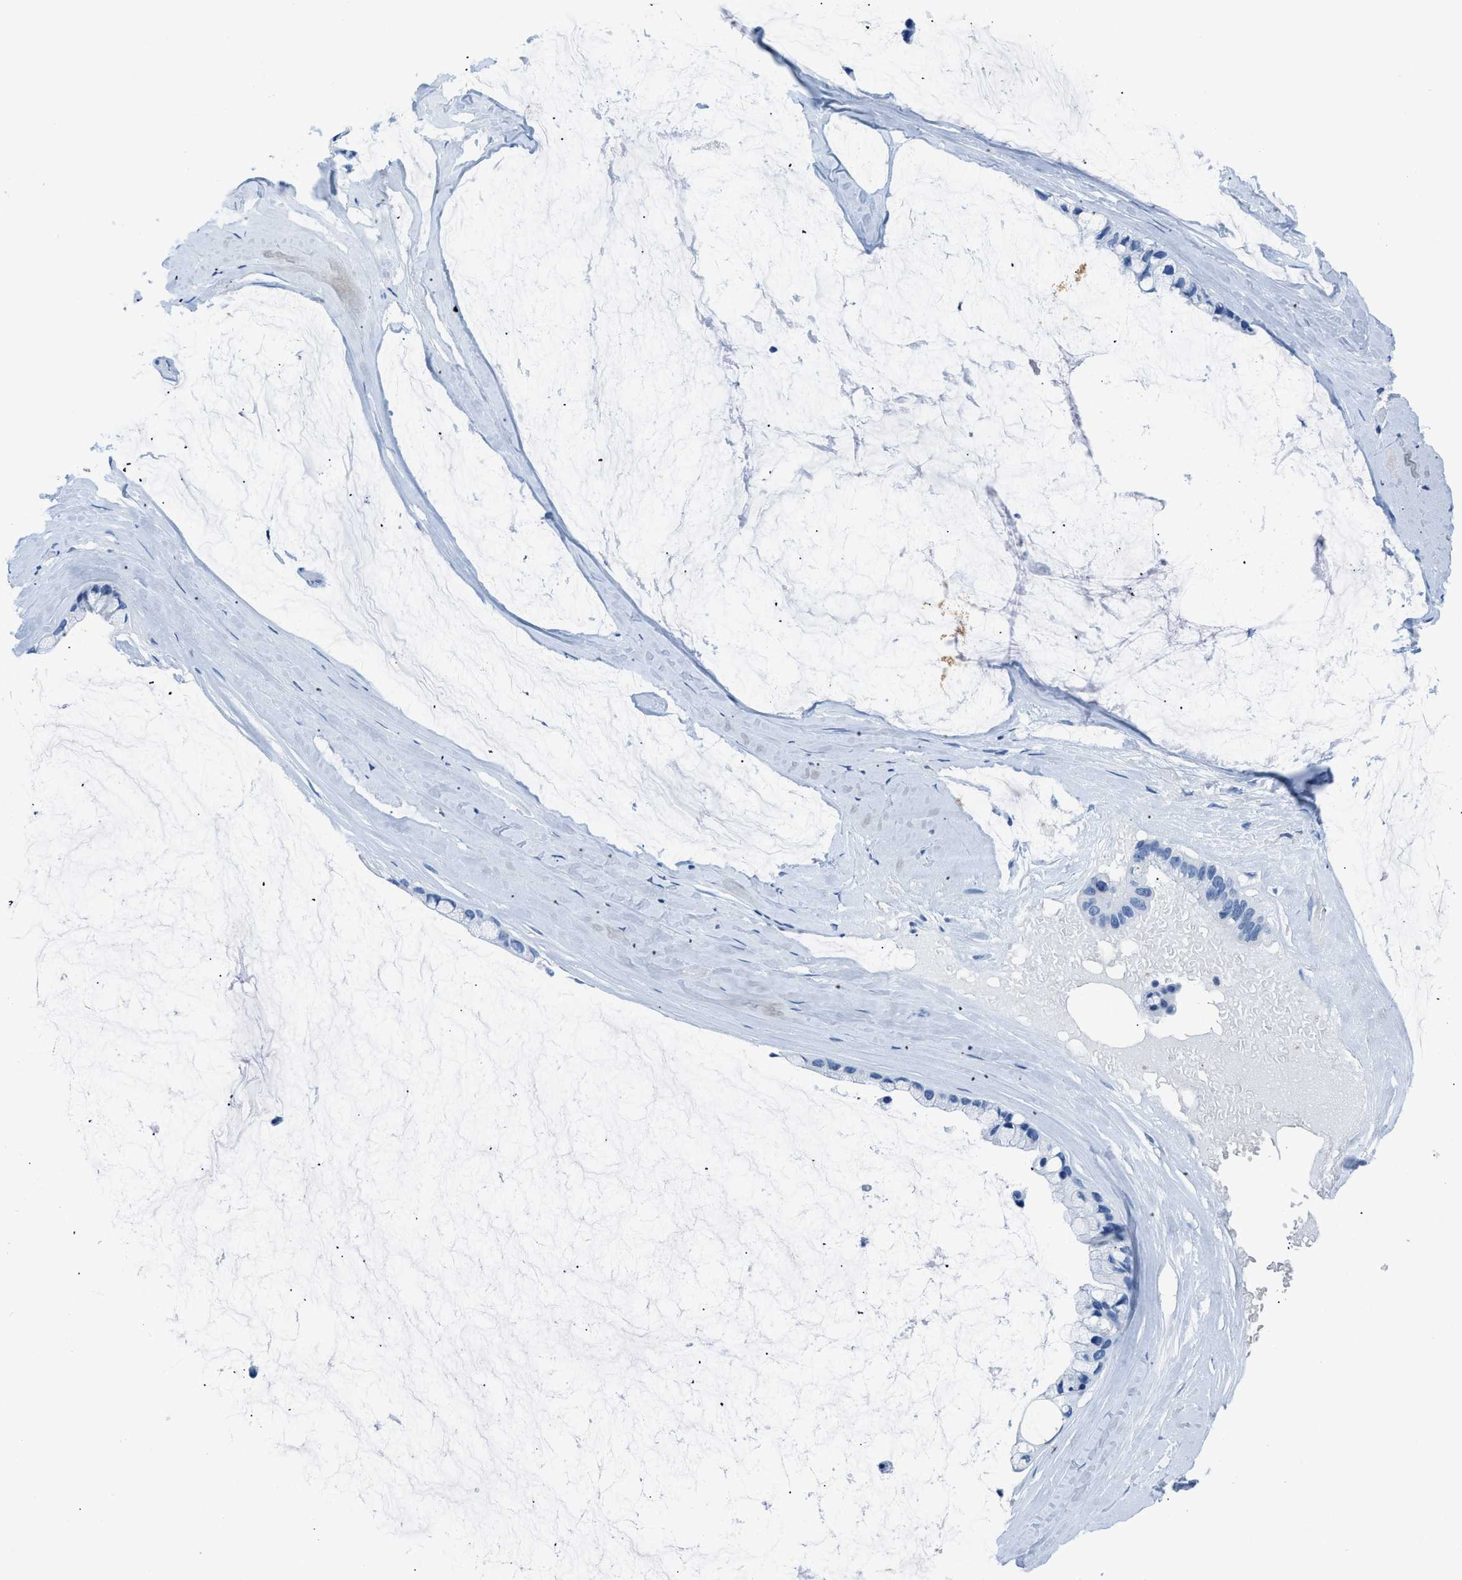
{"staining": {"intensity": "negative", "quantity": "none", "location": "none"}, "tissue": "ovarian cancer", "cell_type": "Tumor cells", "image_type": "cancer", "snomed": [{"axis": "morphology", "description": "Cystadenocarcinoma, mucinous, NOS"}, {"axis": "topography", "description": "Ovary"}], "caption": "Immunohistochemistry (IHC) of mucinous cystadenocarcinoma (ovarian) exhibits no expression in tumor cells.", "gene": "NFATC2", "patient": {"sex": "female", "age": 39}}